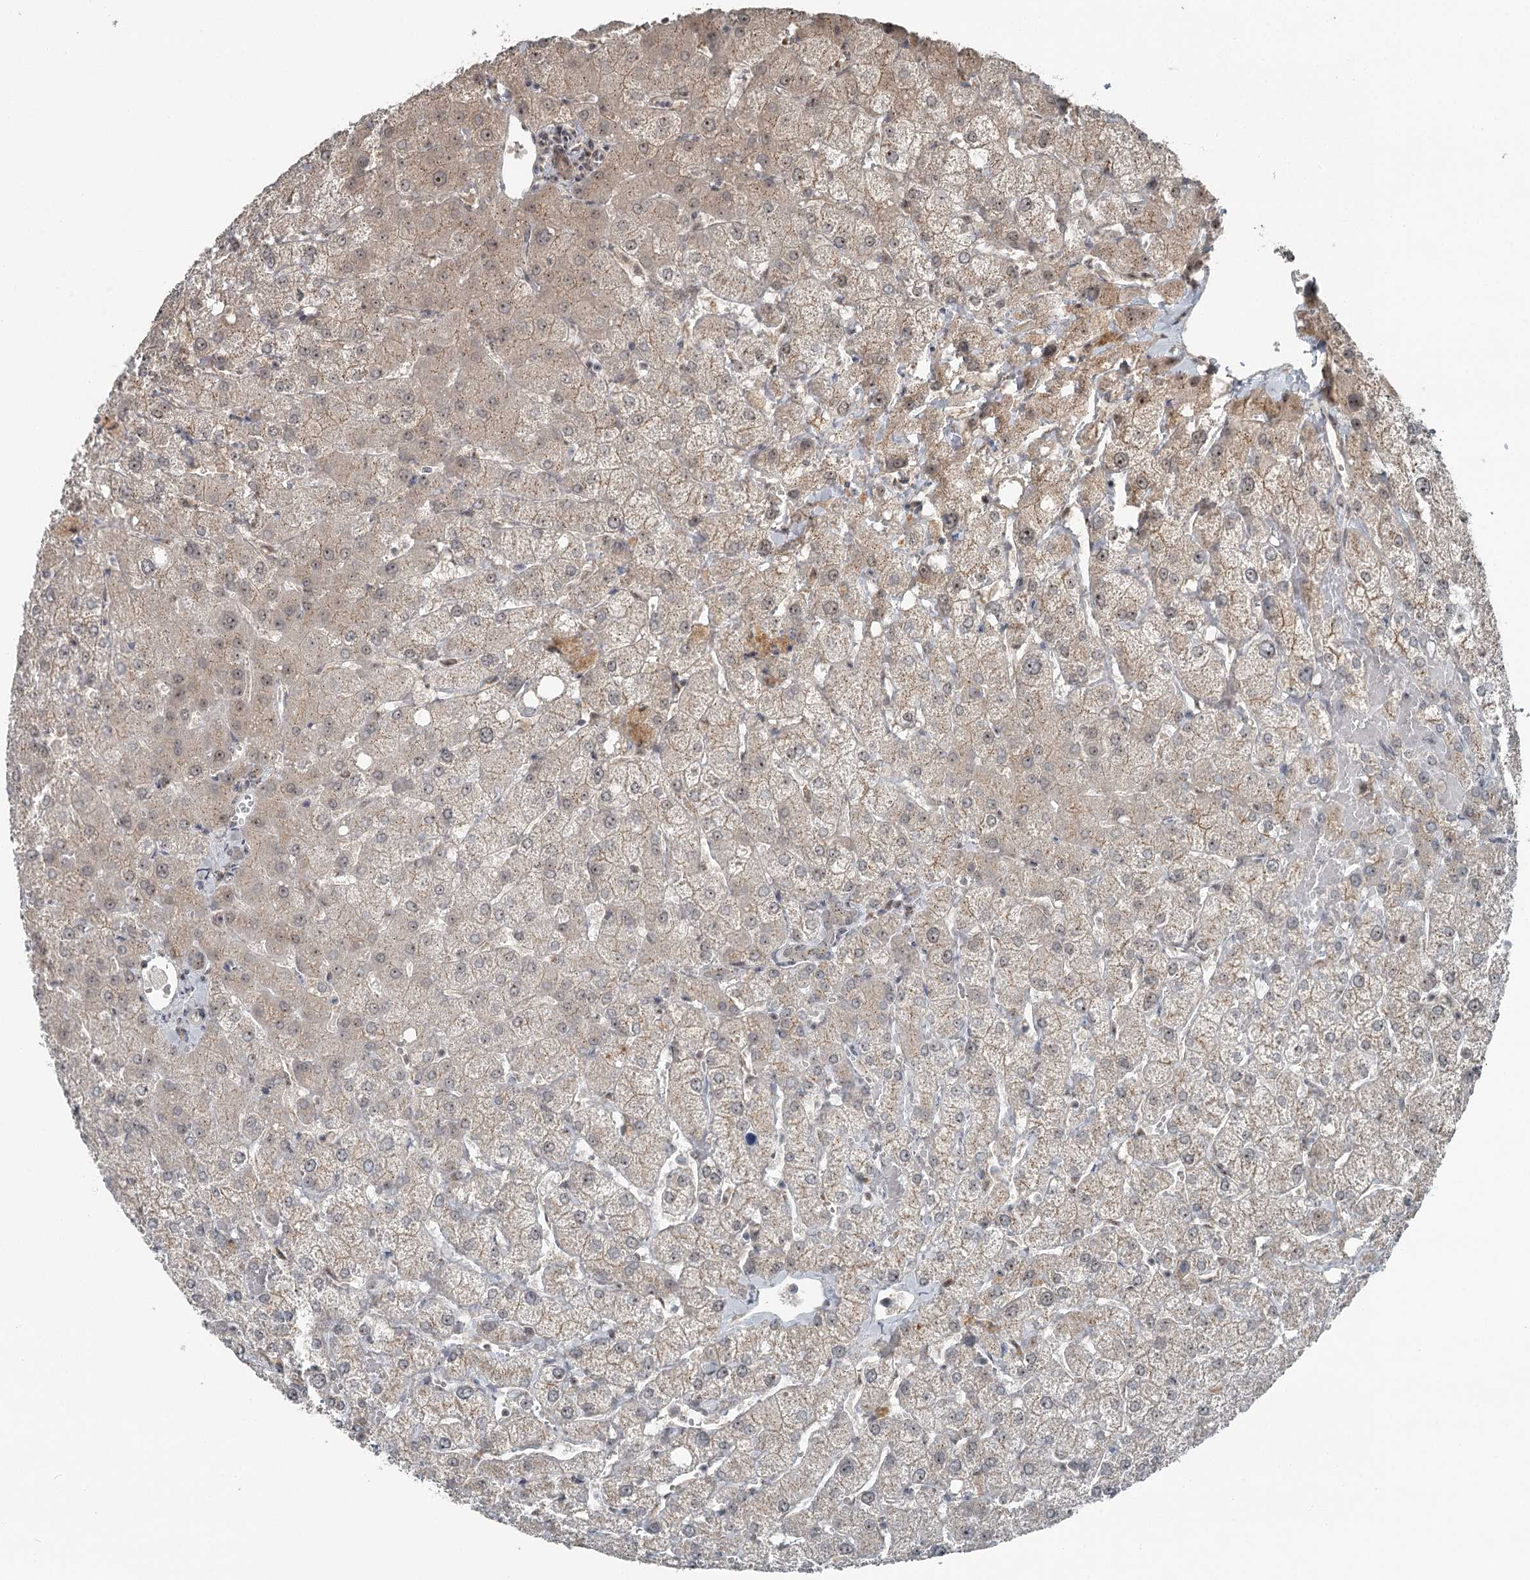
{"staining": {"intensity": "weak", "quantity": "<25%", "location": "cytoplasmic/membranous"}, "tissue": "liver", "cell_type": "Cholangiocytes", "image_type": "normal", "snomed": [{"axis": "morphology", "description": "Normal tissue, NOS"}, {"axis": "topography", "description": "Liver"}], "caption": "This is an immunohistochemistry histopathology image of unremarkable liver. There is no staining in cholangiocytes.", "gene": "EXOSC1", "patient": {"sex": "female", "age": 54}}